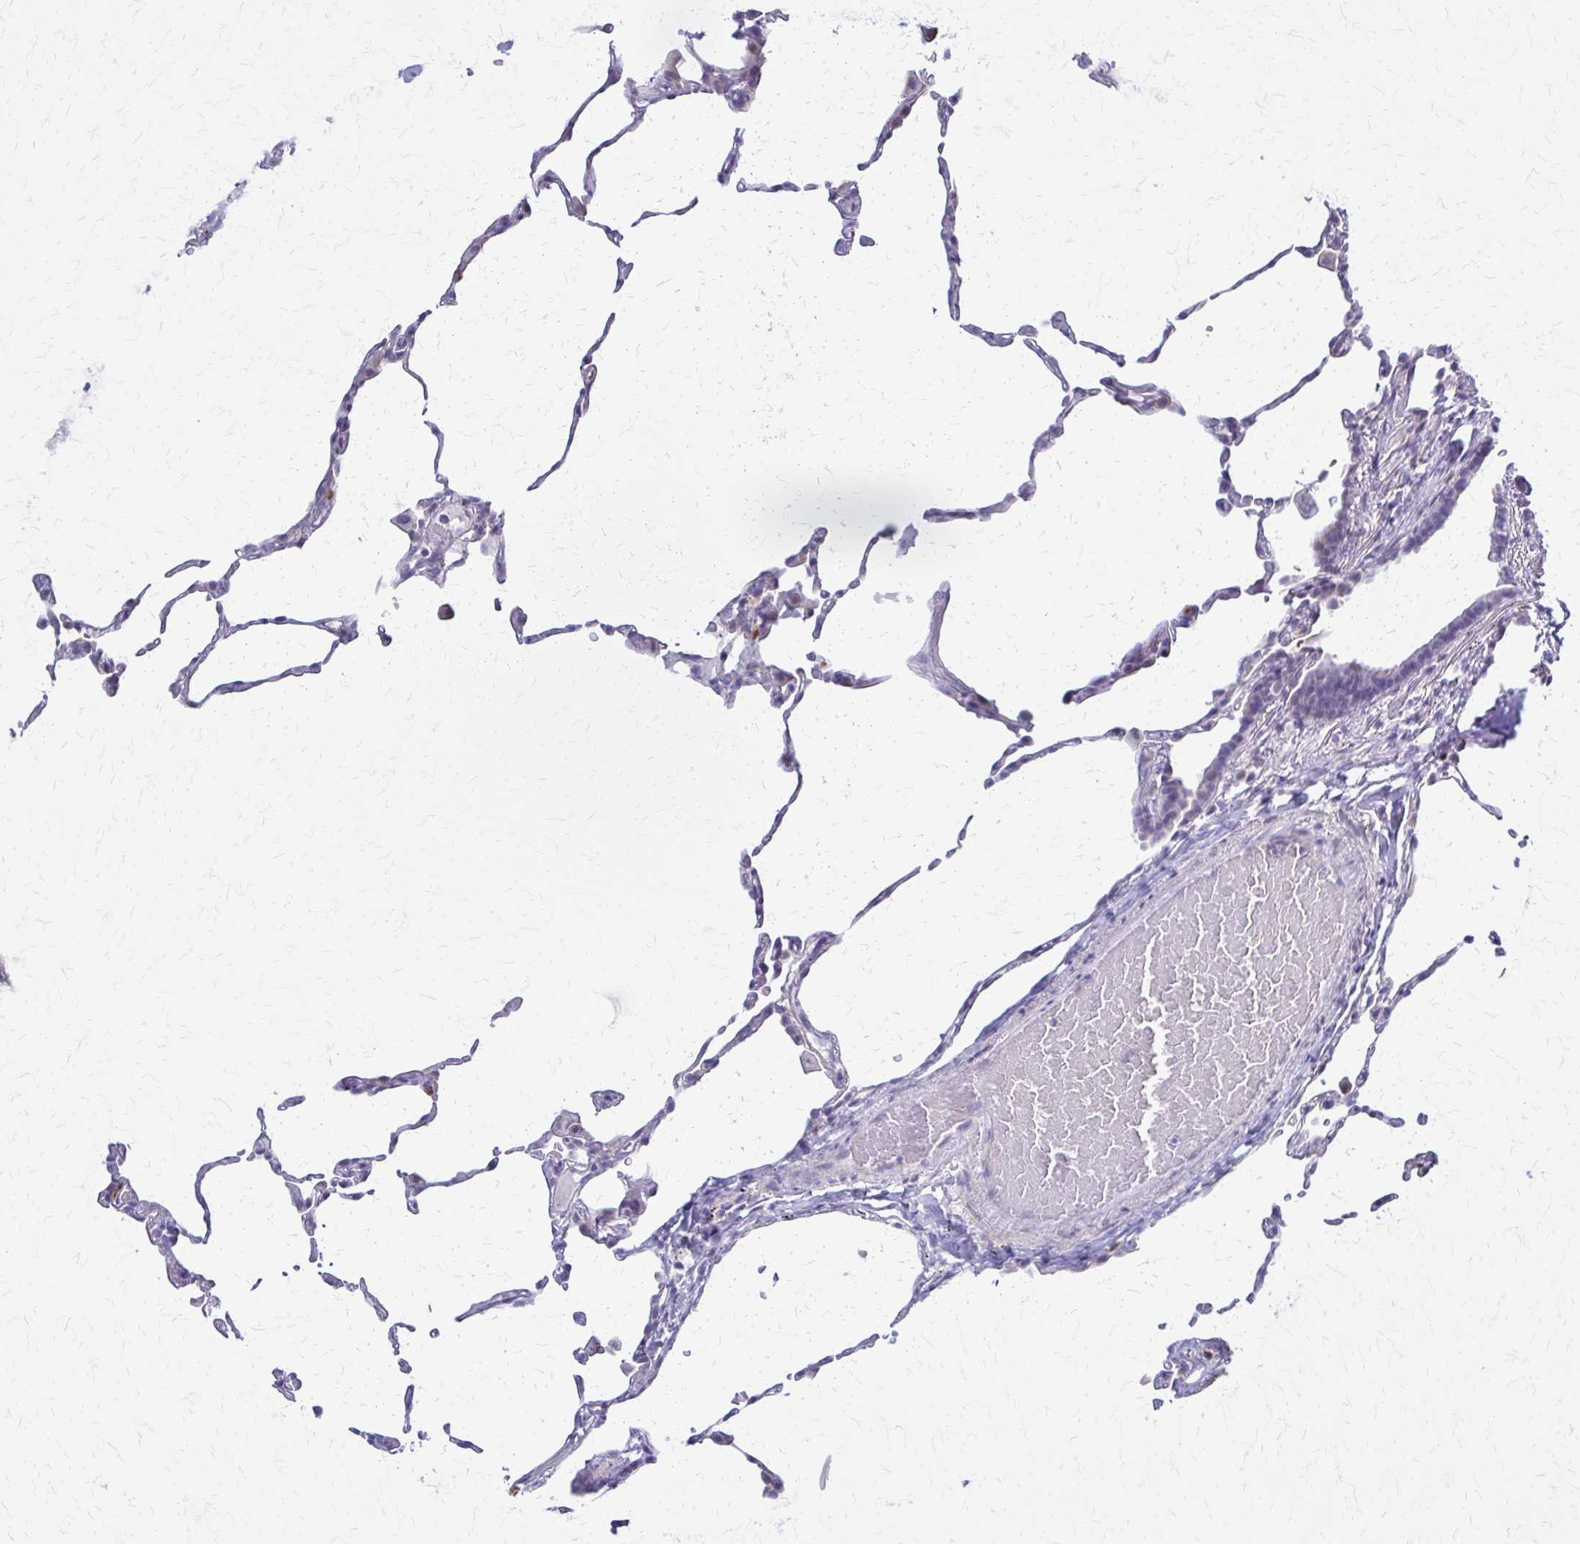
{"staining": {"intensity": "negative", "quantity": "none", "location": "none"}, "tissue": "lung", "cell_type": "Alveolar cells", "image_type": "normal", "snomed": [{"axis": "morphology", "description": "Normal tissue, NOS"}, {"axis": "topography", "description": "Lung"}], "caption": "This is an IHC micrograph of normal human lung. There is no positivity in alveolar cells.", "gene": "RHOBTB2", "patient": {"sex": "female", "age": 57}}